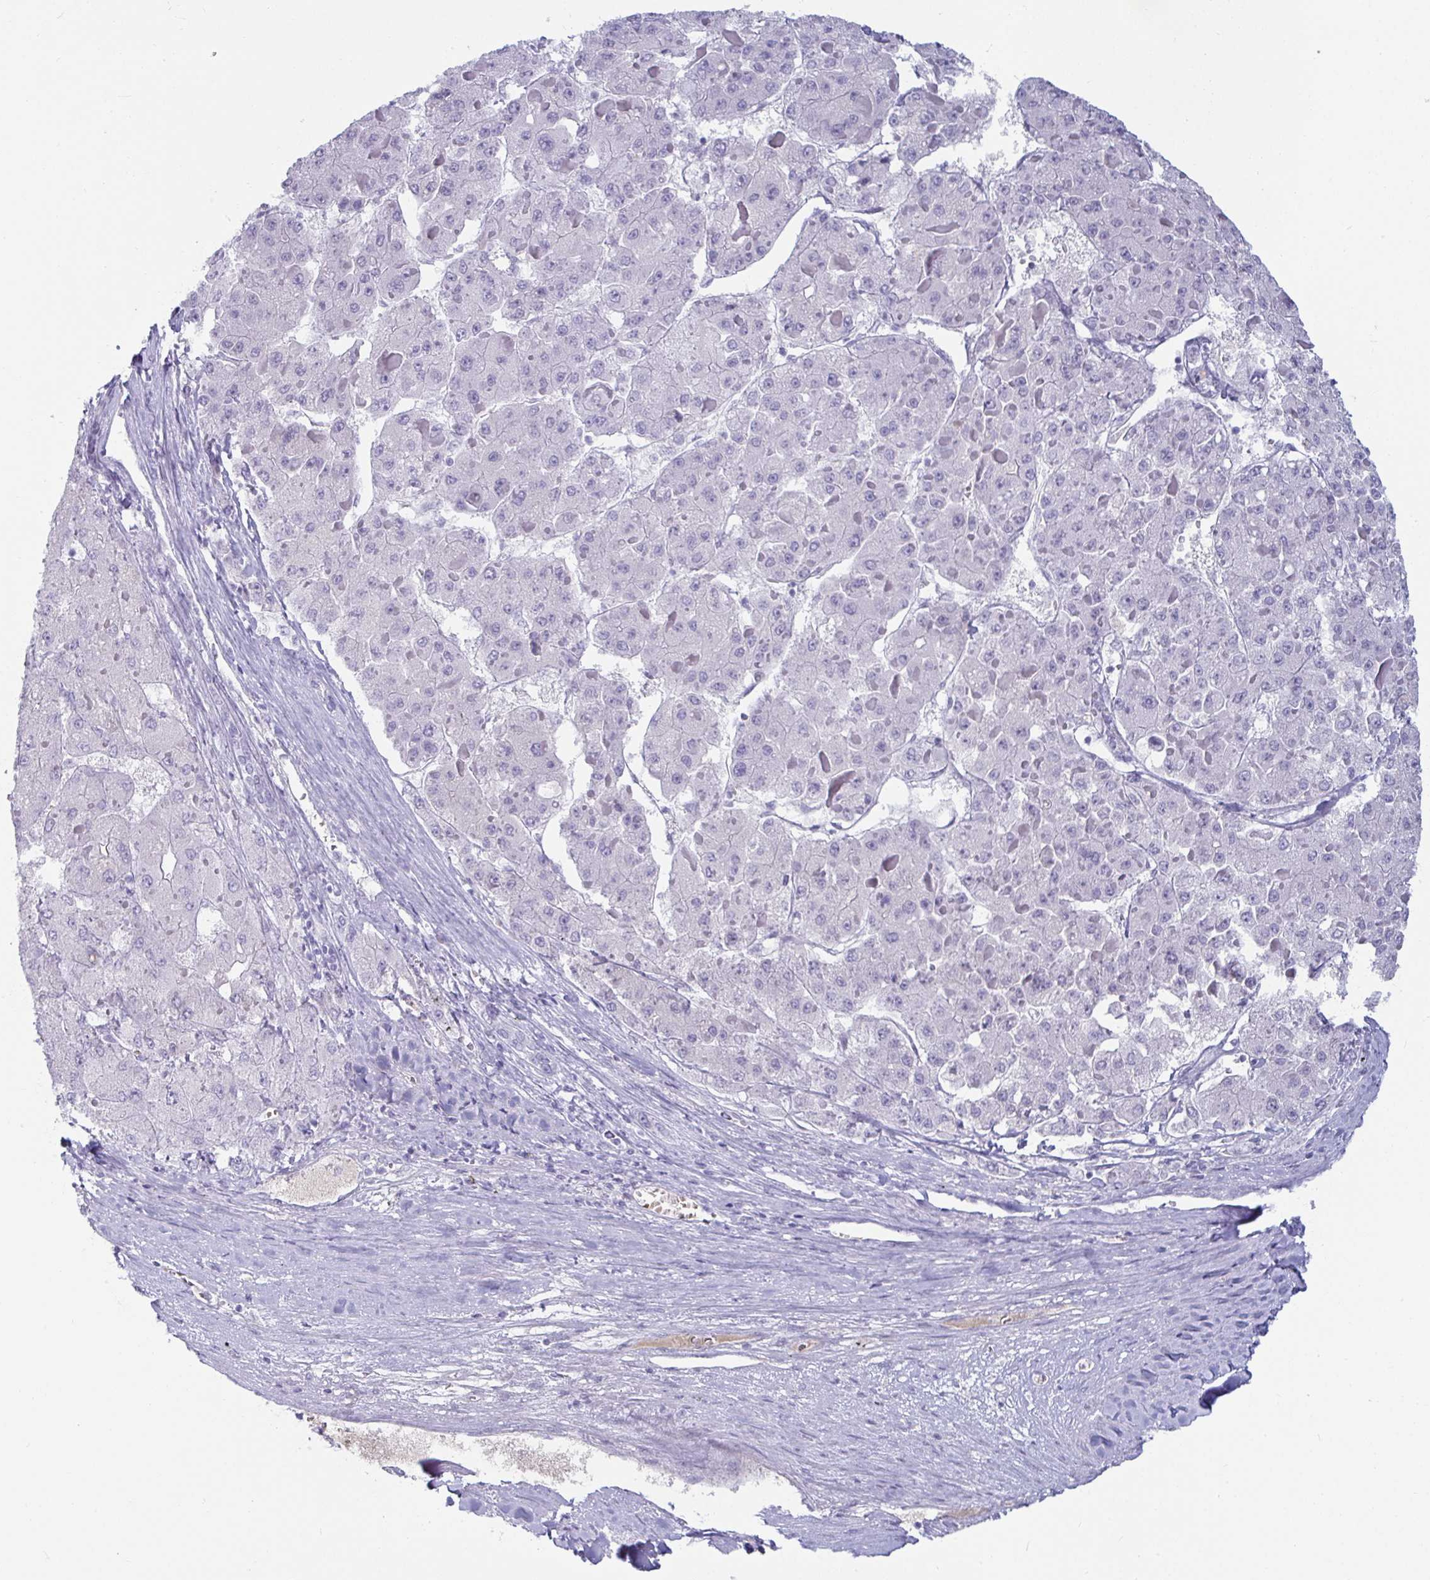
{"staining": {"intensity": "negative", "quantity": "none", "location": "none"}, "tissue": "liver cancer", "cell_type": "Tumor cells", "image_type": "cancer", "snomed": [{"axis": "morphology", "description": "Carcinoma, Hepatocellular, NOS"}, {"axis": "topography", "description": "Liver"}], "caption": "An immunohistochemistry (IHC) histopathology image of liver hepatocellular carcinoma is shown. There is no staining in tumor cells of liver hepatocellular carcinoma.", "gene": "NPY", "patient": {"sex": "female", "age": 73}}